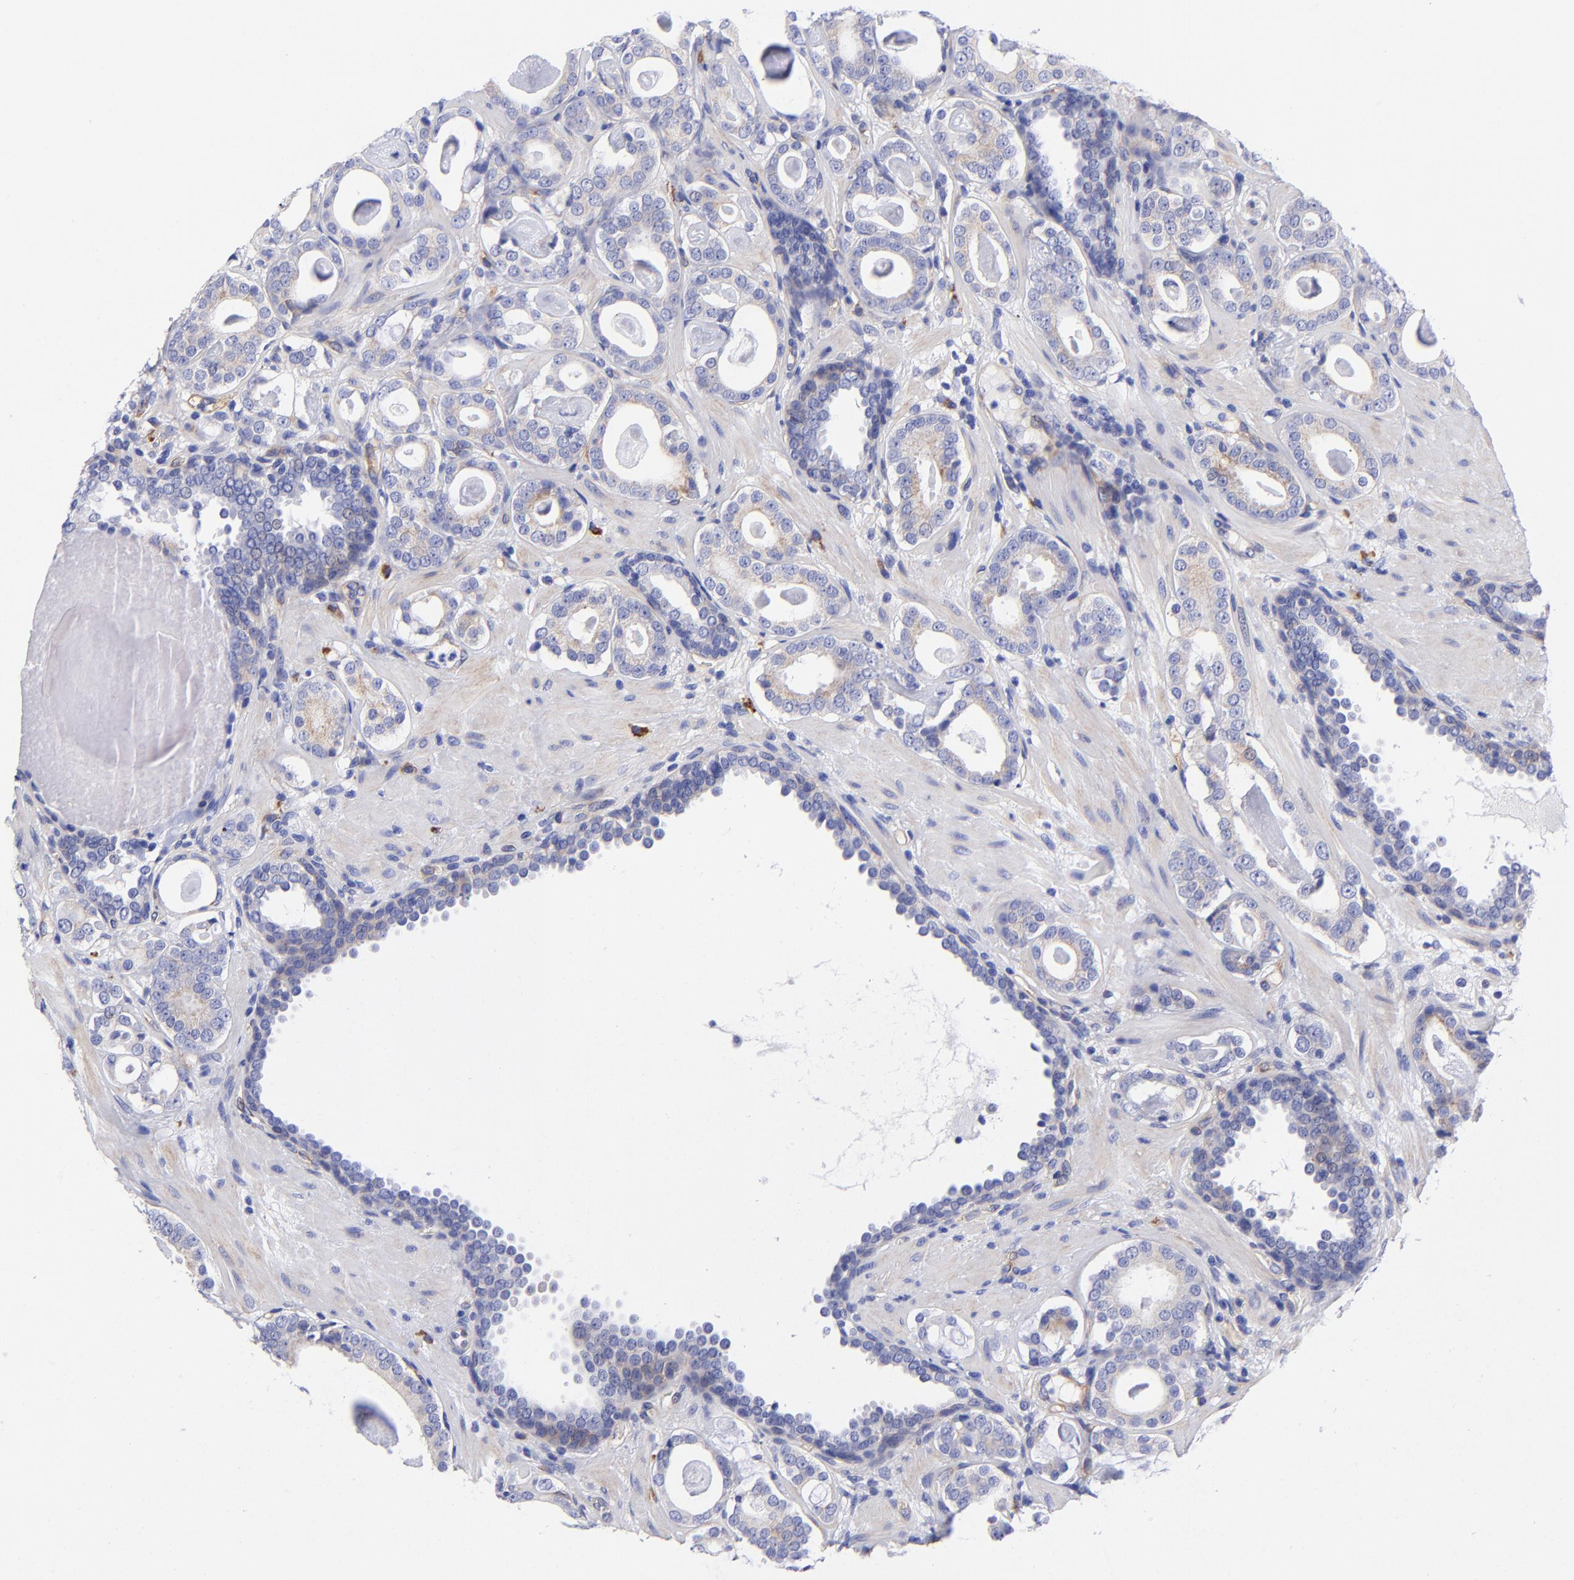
{"staining": {"intensity": "weak", "quantity": "25%-75%", "location": "cytoplasmic/membranous"}, "tissue": "prostate cancer", "cell_type": "Tumor cells", "image_type": "cancer", "snomed": [{"axis": "morphology", "description": "Adenocarcinoma, Low grade"}, {"axis": "topography", "description": "Prostate"}], "caption": "High-magnification brightfield microscopy of prostate cancer (low-grade adenocarcinoma) stained with DAB (3,3'-diaminobenzidine) (brown) and counterstained with hematoxylin (blue). tumor cells exhibit weak cytoplasmic/membranous staining is identified in about25%-75% of cells. The protein is stained brown, and the nuclei are stained in blue (DAB (3,3'-diaminobenzidine) IHC with brightfield microscopy, high magnification).", "gene": "PPFIBP1", "patient": {"sex": "male", "age": 57}}